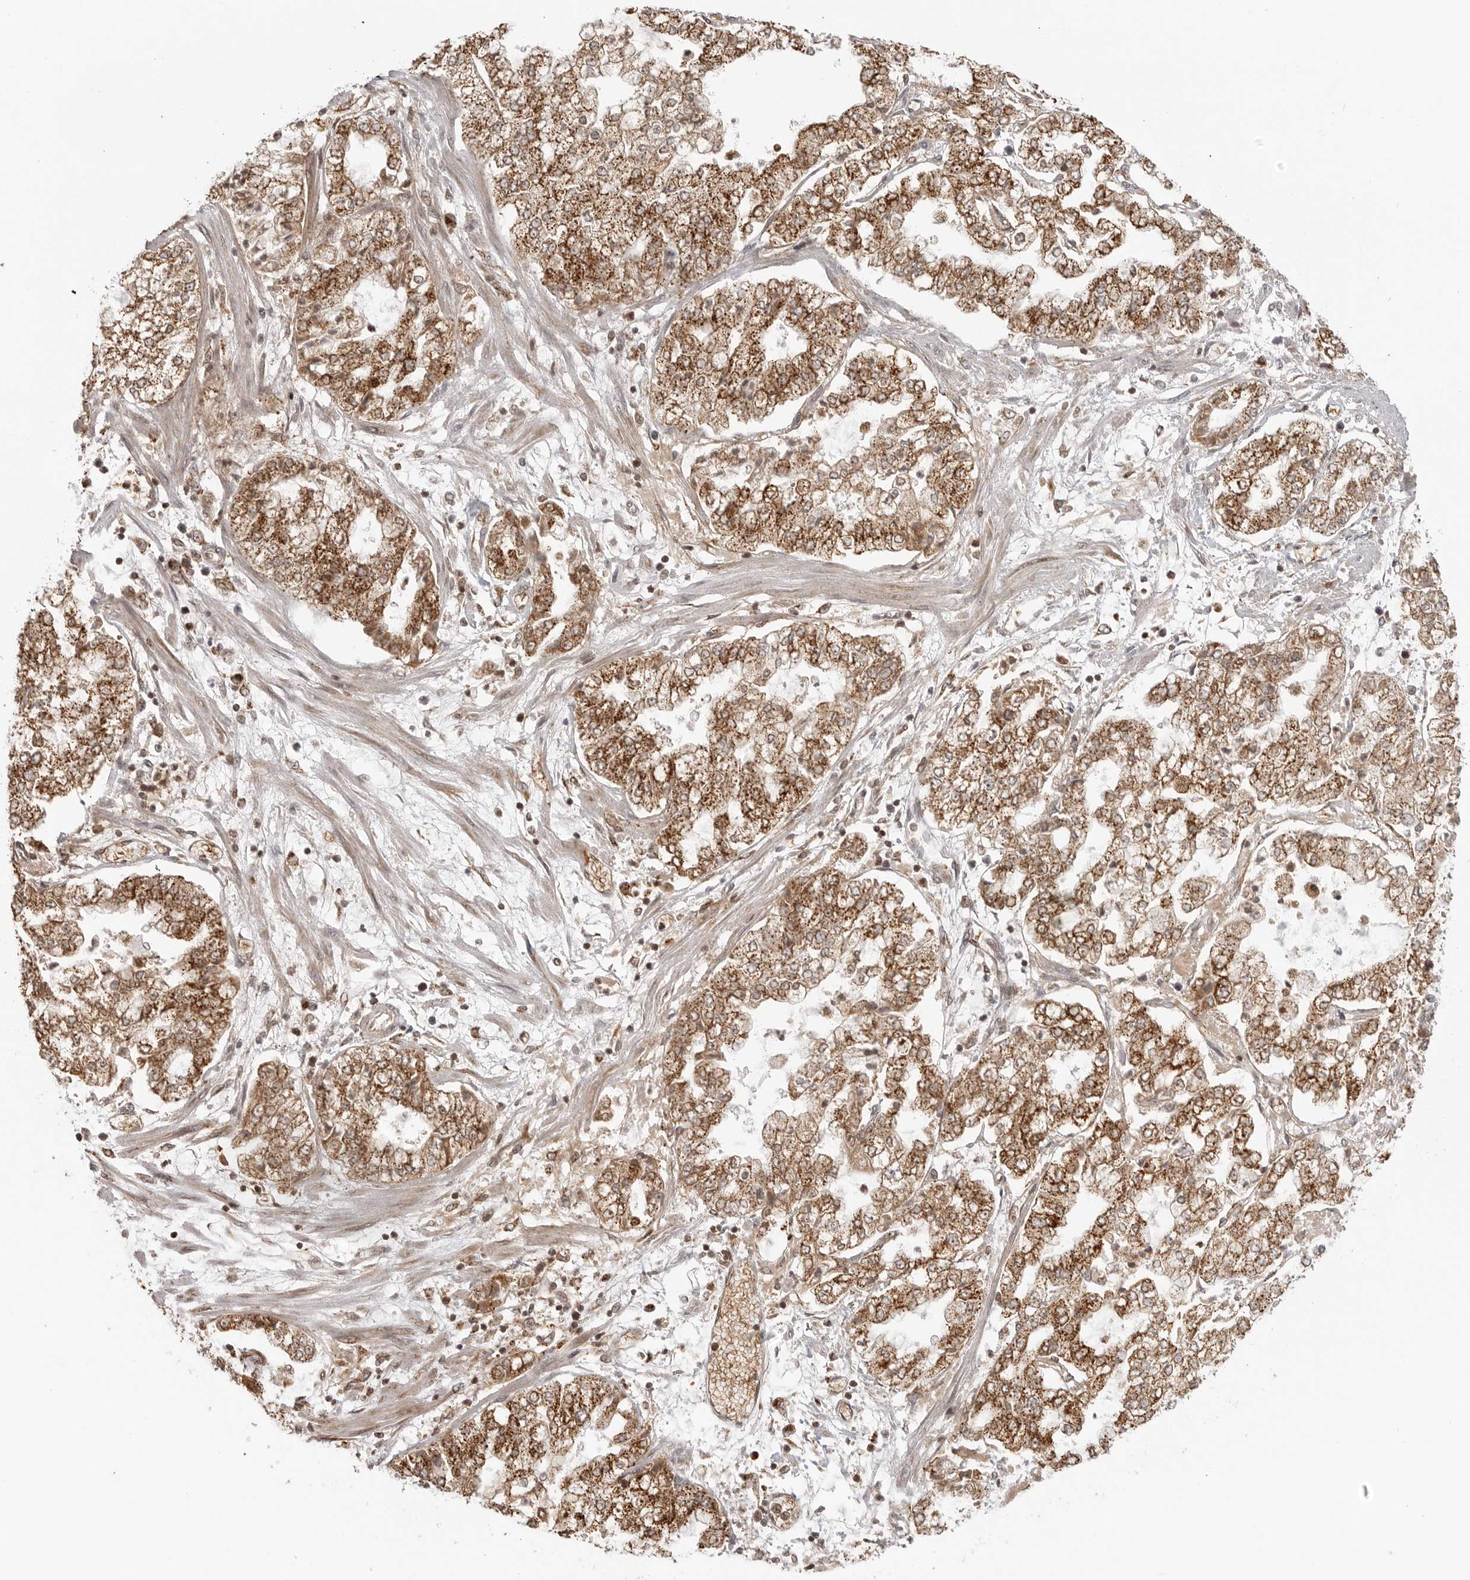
{"staining": {"intensity": "moderate", "quantity": ">75%", "location": "cytoplasmic/membranous"}, "tissue": "stomach cancer", "cell_type": "Tumor cells", "image_type": "cancer", "snomed": [{"axis": "morphology", "description": "Adenocarcinoma, NOS"}, {"axis": "topography", "description": "Stomach"}], "caption": "Tumor cells reveal moderate cytoplasmic/membranous expression in about >75% of cells in adenocarcinoma (stomach).", "gene": "COPA", "patient": {"sex": "male", "age": 76}}